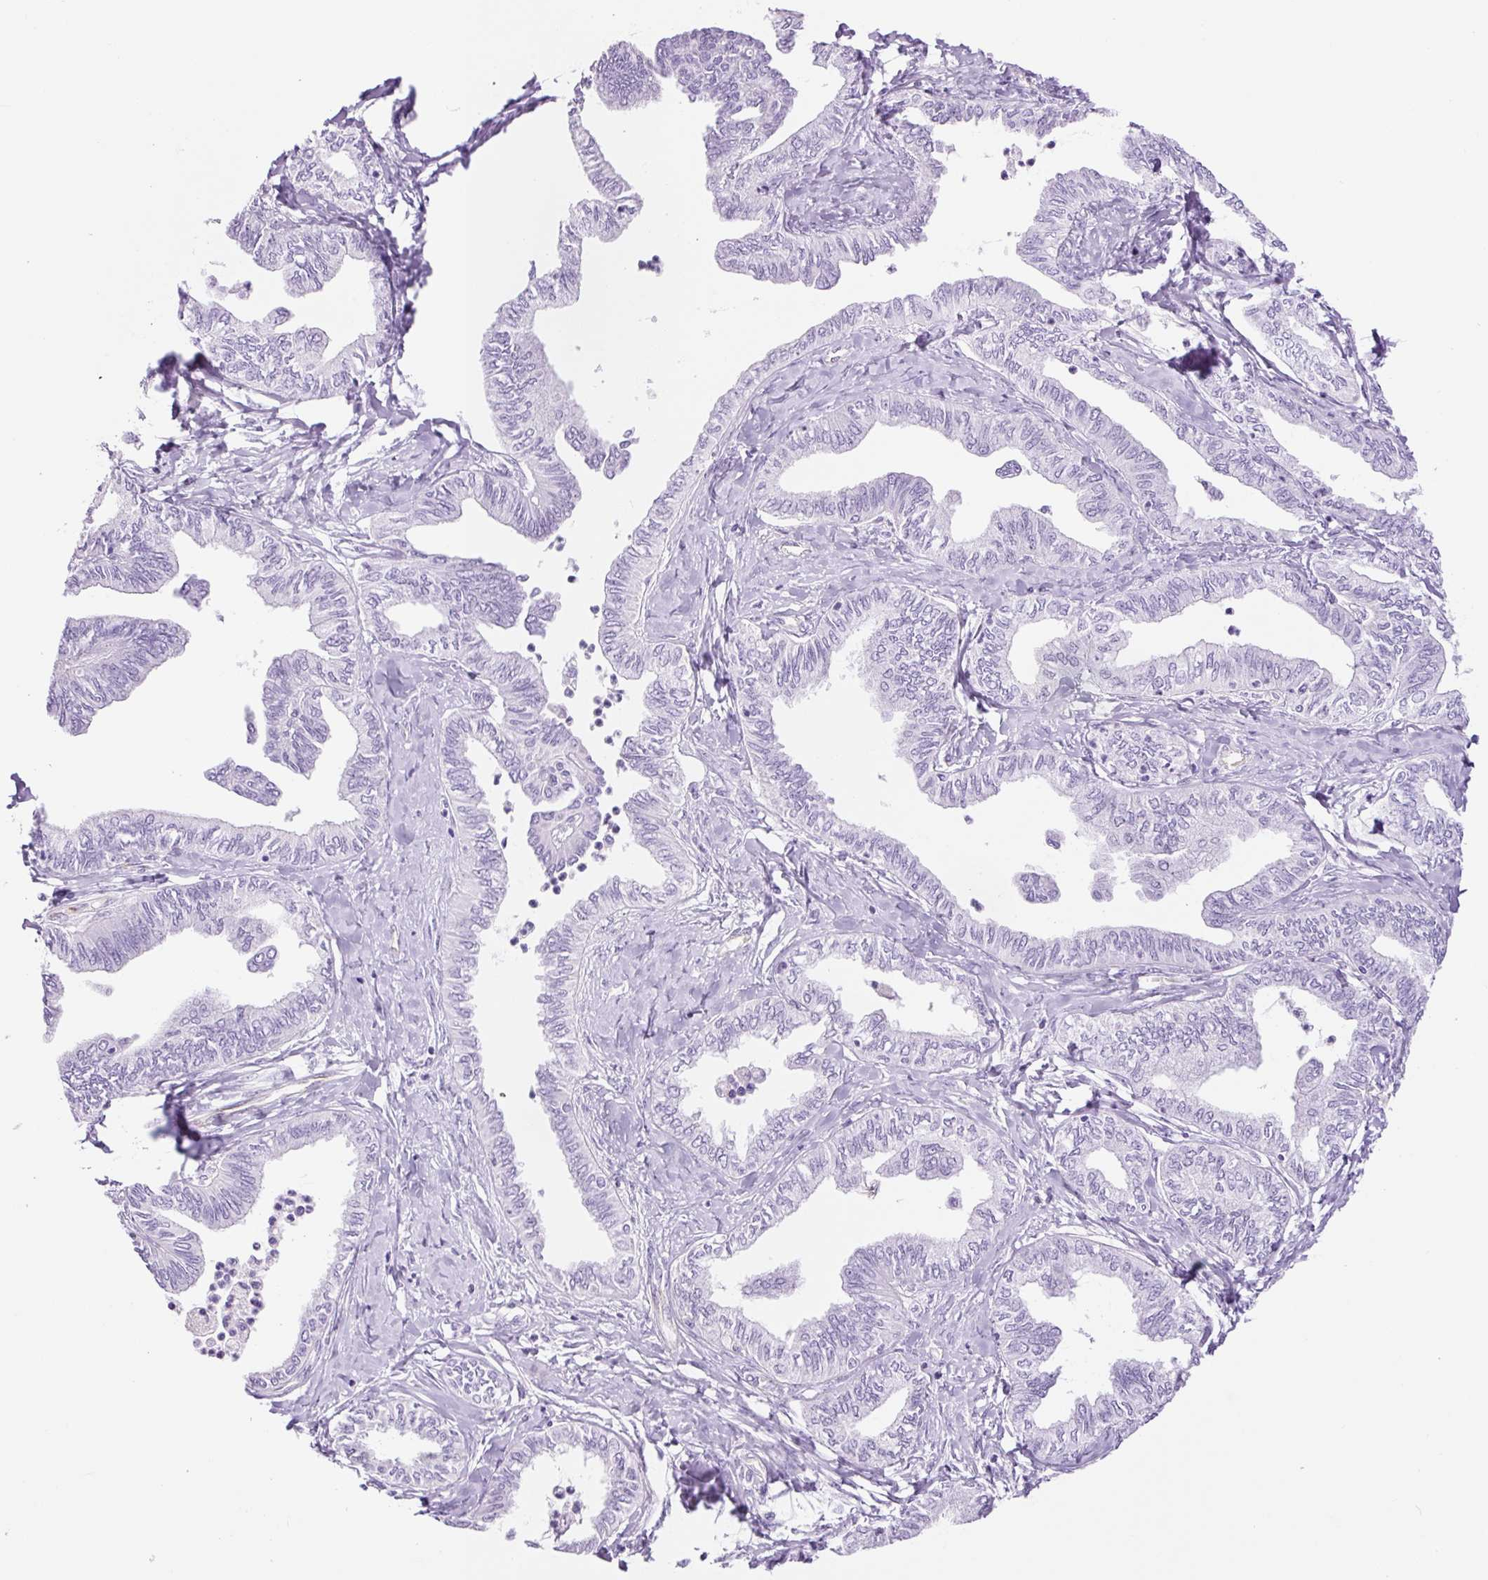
{"staining": {"intensity": "negative", "quantity": "none", "location": "none"}, "tissue": "ovarian cancer", "cell_type": "Tumor cells", "image_type": "cancer", "snomed": [{"axis": "morphology", "description": "Carcinoma, endometroid"}, {"axis": "topography", "description": "Ovary"}], "caption": "The micrograph demonstrates no staining of tumor cells in ovarian endometroid carcinoma.", "gene": "ADSS1", "patient": {"sex": "female", "age": 70}}